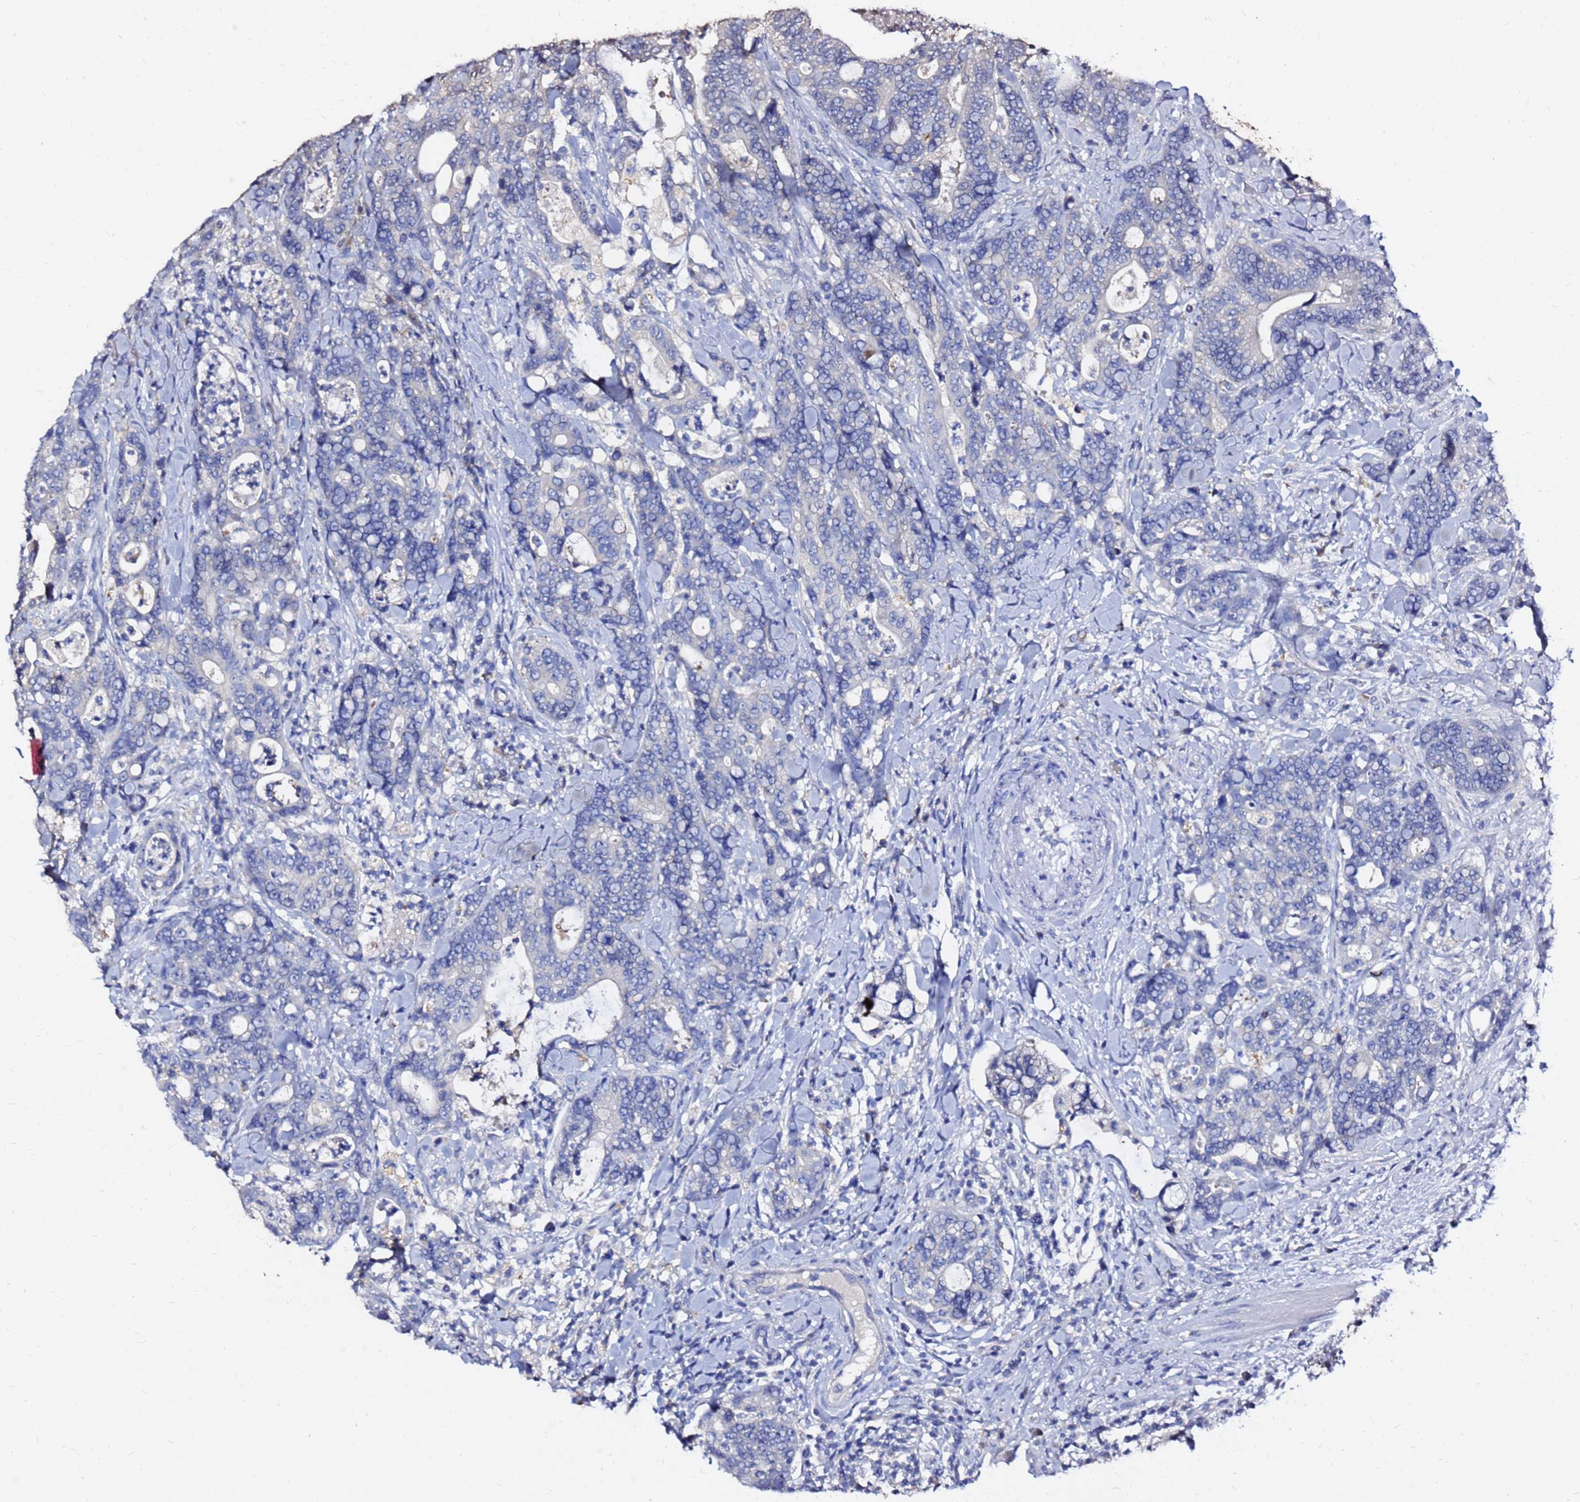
{"staining": {"intensity": "negative", "quantity": "none", "location": "none"}, "tissue": "colorectal cancer", "cell_type": "Tumor cells", "image_type": "cancer", "snomed": [{"axis": "morphology", "description": "Adenocarcinoma, NOS"}, {"axis": "topography", "description": "Colon"}], "caption": "Immunohistochemistry (IHC) micrograph of human colorectal adenocarcinoma stained for a protein (brown), which reveals no positivity in tumor cells. (DAB (3,3'-diaminobenzidine) immunohistochemistry visualized using brightfield microscopy, high magnification).", "gene": "FAM183A", "patient": {"sex": "female", "age": 82}}